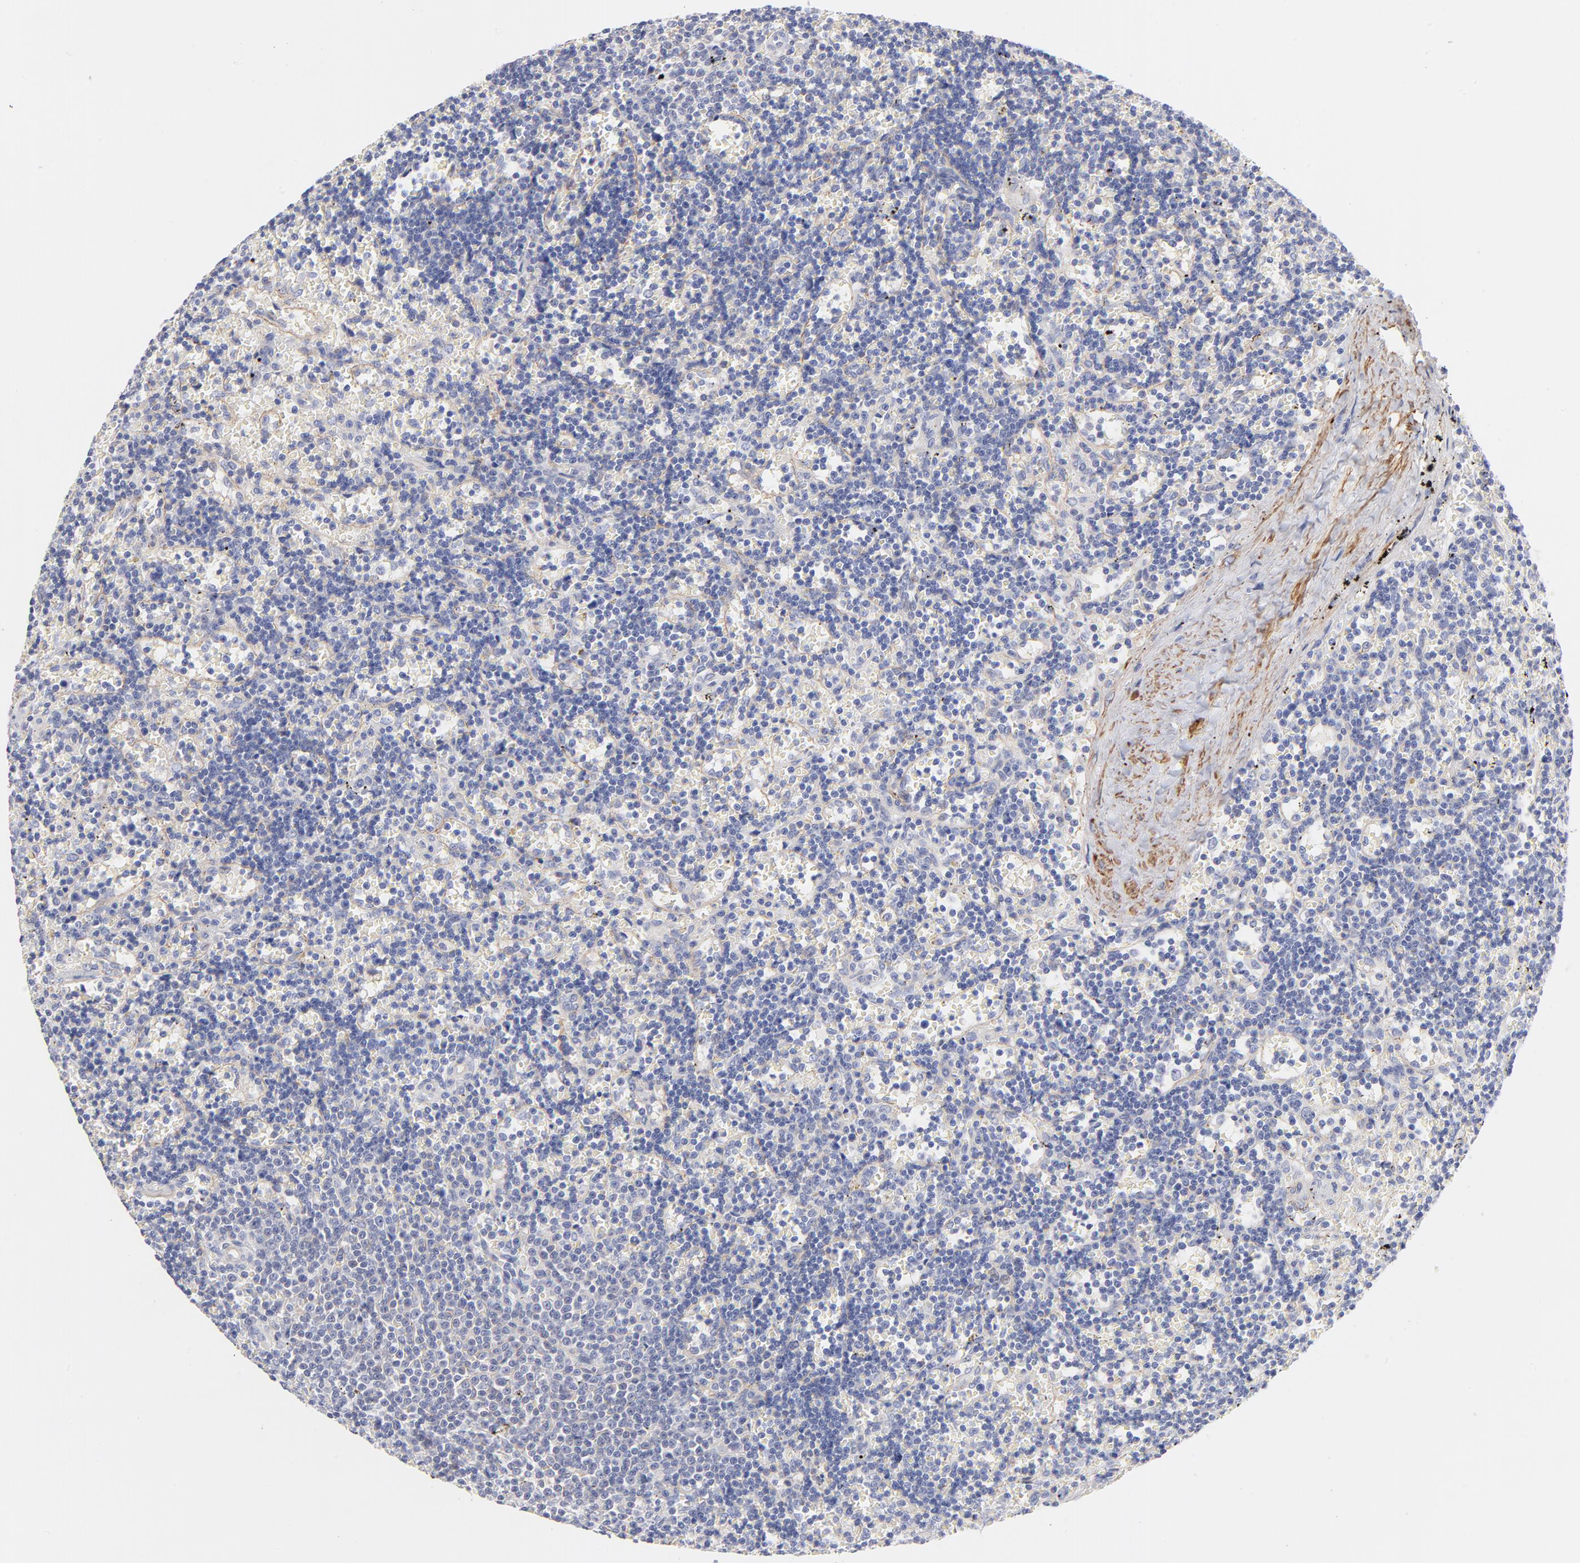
{"staining": {"intensity": "negative", "quantity": "none", "location": "none"}, "tissue": "lymphoma", "cell_type": "Tumor cells", "image_type": "cancer", "snomed": [{"axis": "morphology", "description": "Malignant lymphoma, non-Hodgkin's type, Low grade"}, {"axis": "topography", "description": "Spleen"}], "caption": "Immunohistochemistry (IHC) histopathology image of human malignant lymphoma, non-Hodgkin's type (low-grade) stained for a protein (brown), which shows no expression in tumor cells.", "gene": "ACTA2", "patient": {"sex": "male", "age": 60}}